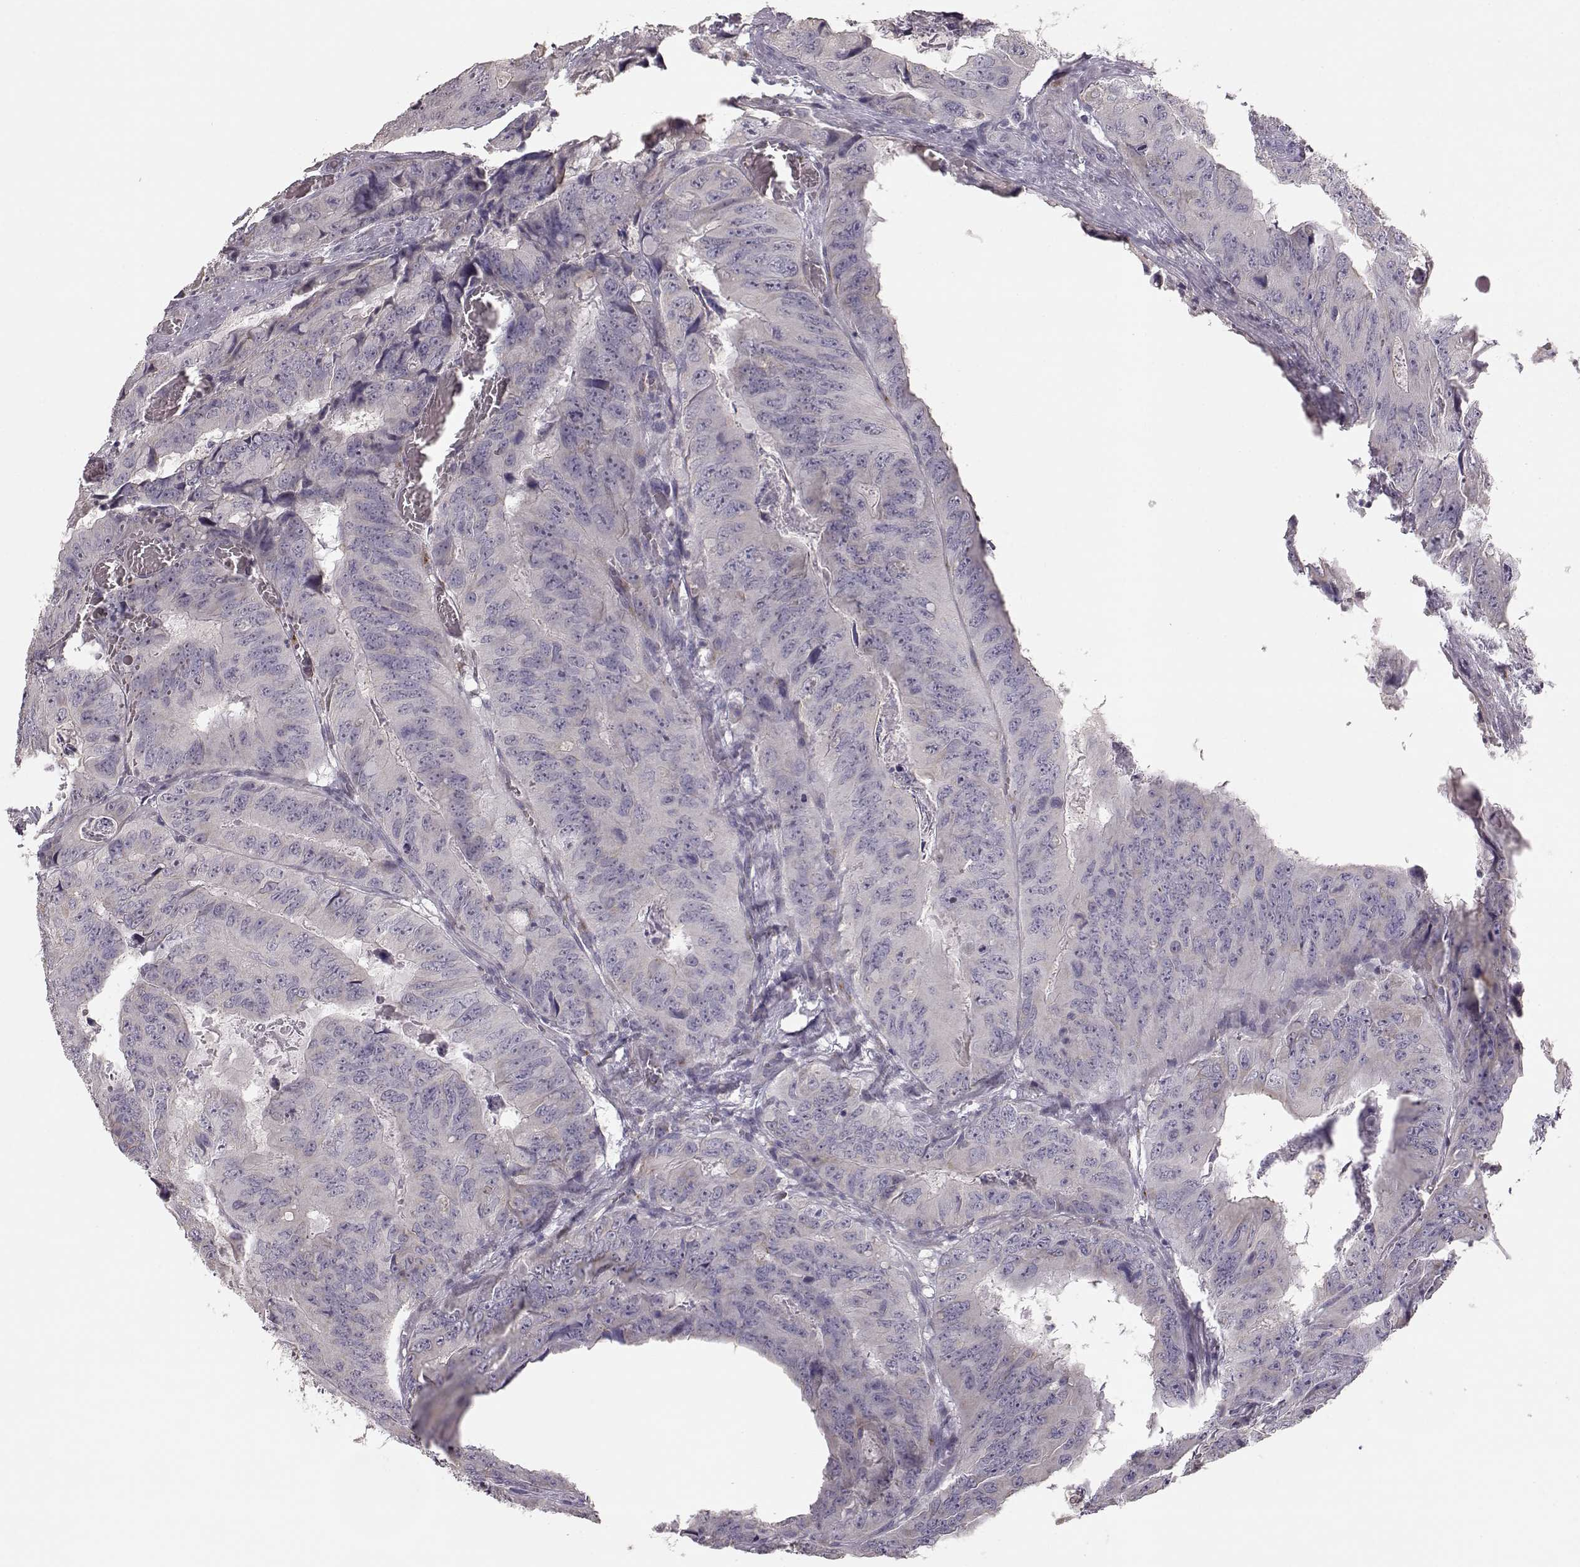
{"staining": {"intensity": "negative", "quantity": "none", "location": "none"}, "tissue": "colorectal cancer", "cell_type": "Tumor cells", "image_type": "cancer", "snomed": [{"axis": "morphology", "description": "Adenocarcinoma, NOS"}, {"axis": "topography", "description": "Colon"}], "caption": "An image of human colorectal cancer is negative for staining in tumor cells.", "gene": "GHR", "patient": {"sex": "male", "age": 79}}